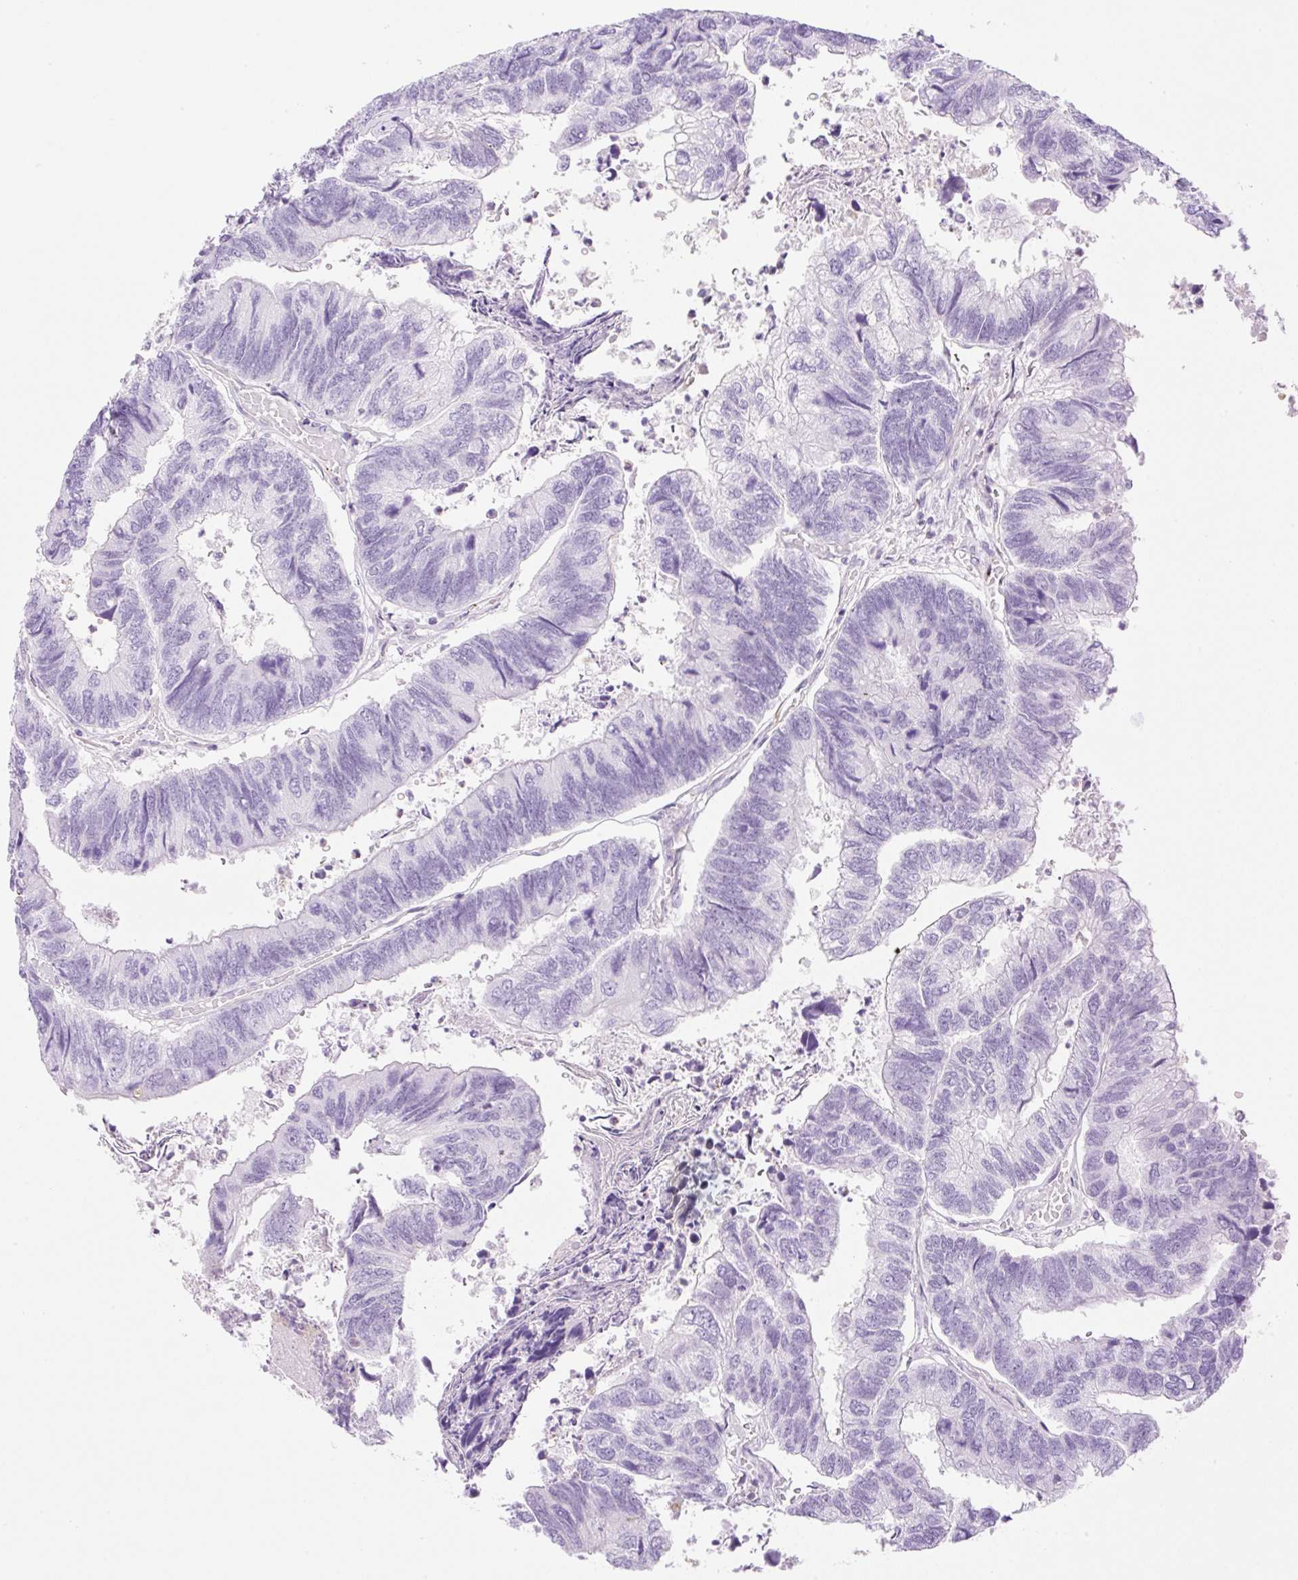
{"staining": {"intensity": "negative", "quantity": "none", "location": "none"}, "tissue": "colorectal cancer", "cell_type": "Tumor cells", "image_type": "cancer", "snomed": [{"axis": "morphology", "description": "Adenocarcinoma, NOS"}, {"axis": "topography", "description": "Colon"}], "caption": "DAB immunohistochemical staining of colorectal cancer (adenocarcinoma) reveals no significant staining in tumor cells. (Immunohistochemistry, brightfield microscopy, high magnification).", "gene": "EHD3", "patient": {"sex": "female", "age": 67}}